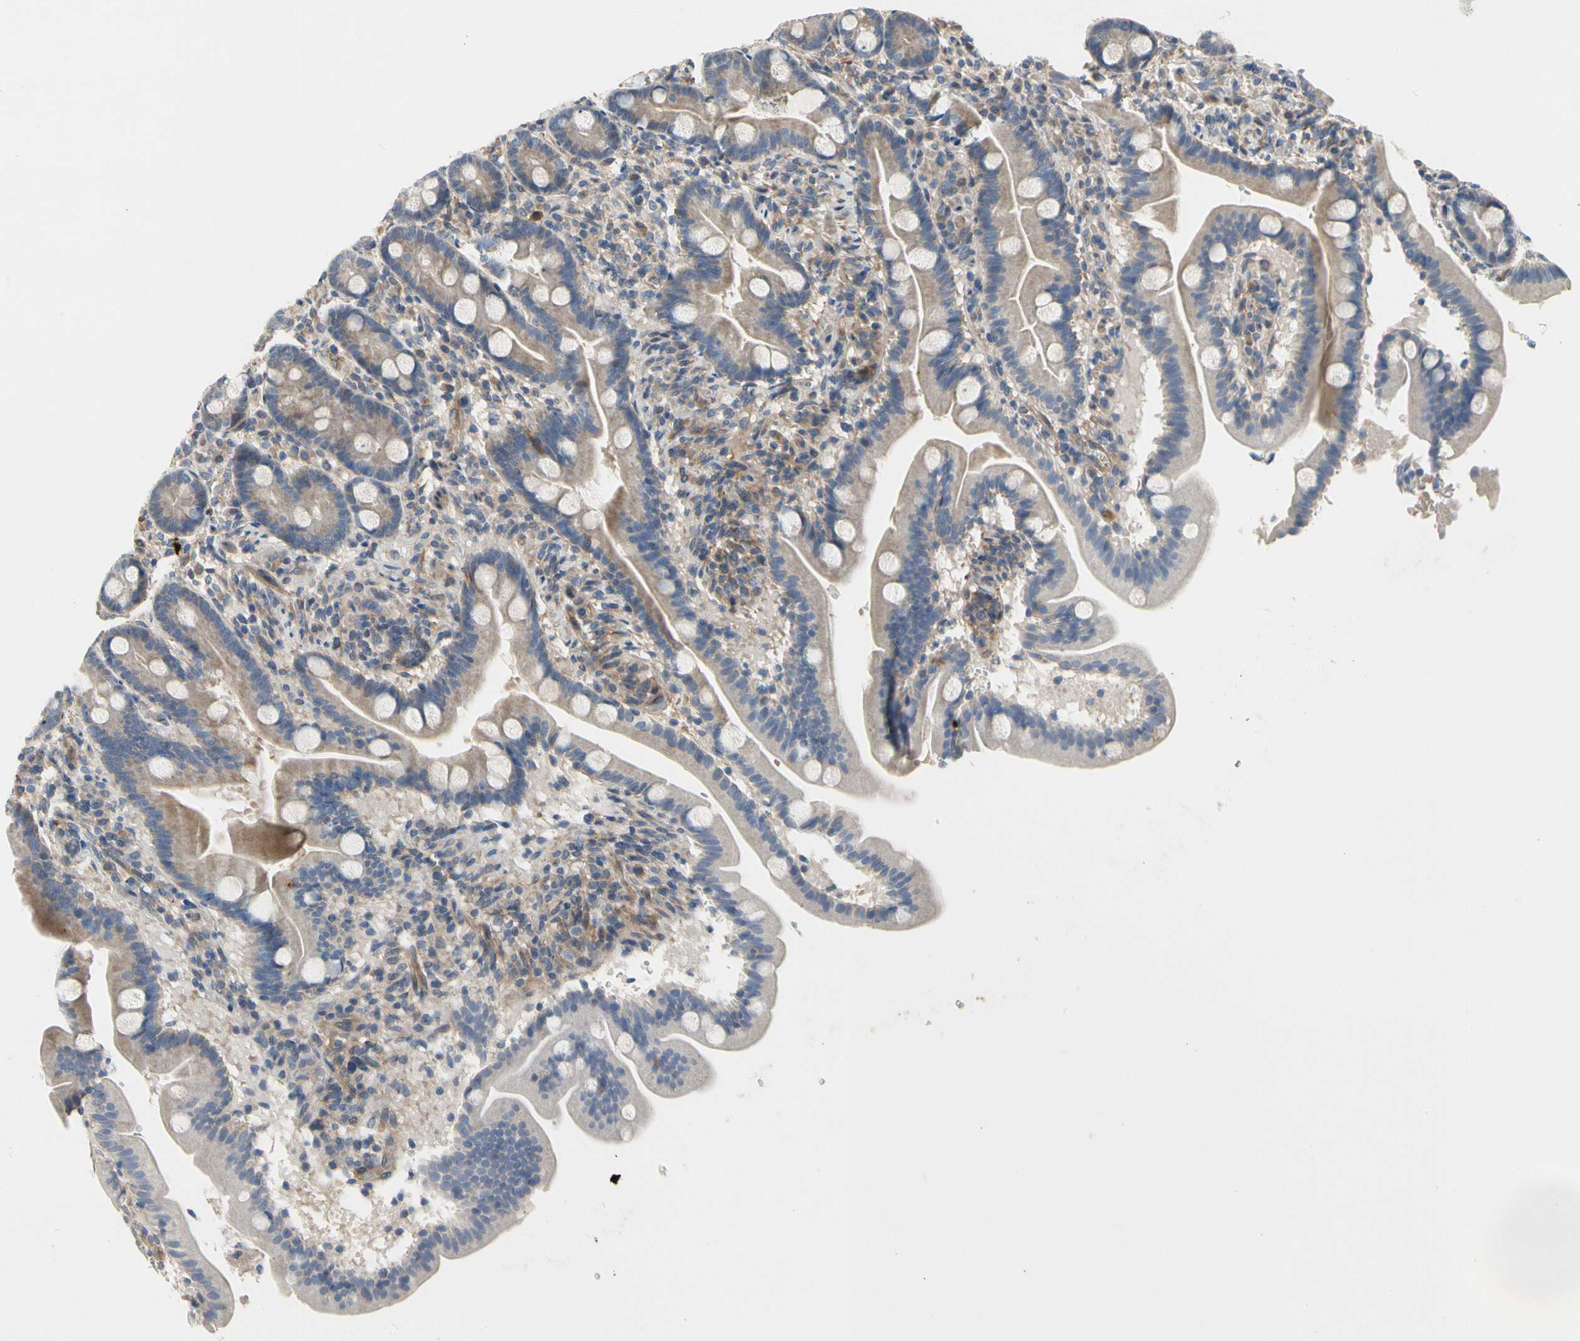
{"staining": {"intensity": "weak", "quantity": "<25%", "location": "cytoplasmic/membranous"}, "tissue": "duodenum", "cell_type": "Glandular cells", "image_type": "normal", "snomed": [{"axis": "morphology", "description": "Normal tissue, NOS"}, {"axis": "topography", "description": "Duodenum"}], "caption": "This is an immunohistochemistry (IHC) image of benign duodenum. There is no expression in glandular cells.", "gene": "CRTAC1", "patient": {"sex": "male", "age": 54}}